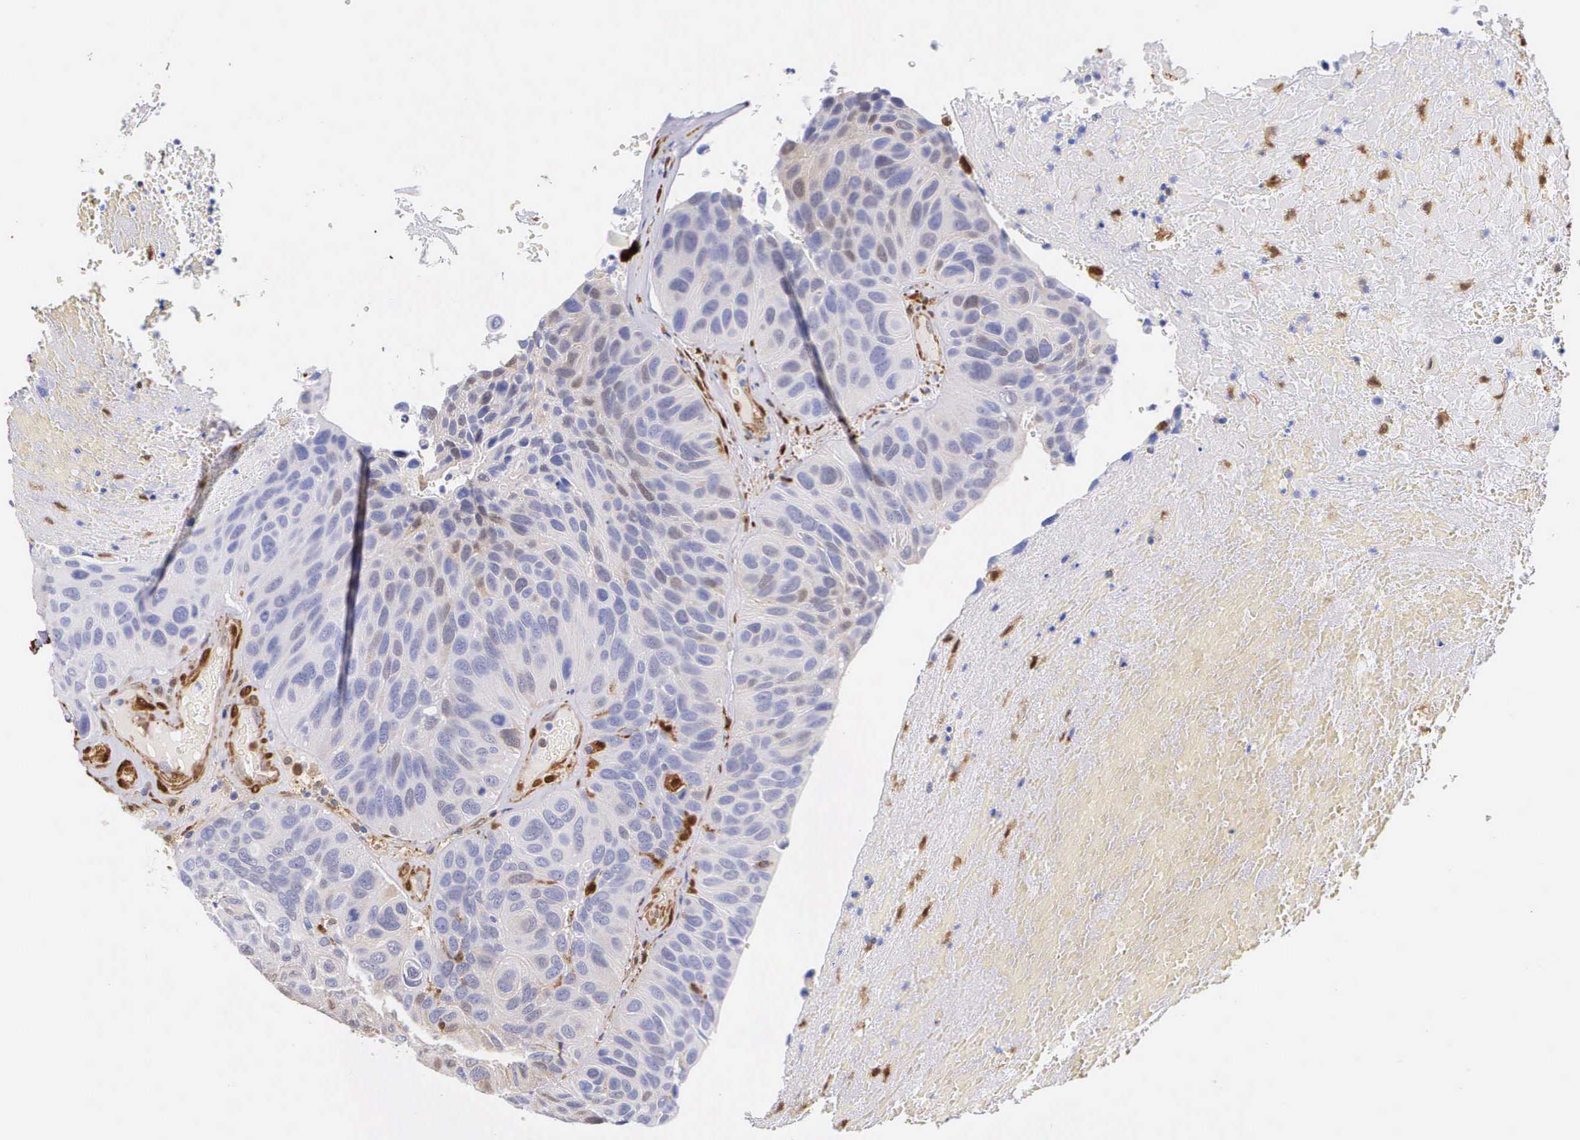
{"staining": {"intensity": "negative", "quantity": "none", "location": "none"}, "tissue": "urothelial cancer", "cell_type": "Tumor cells", "image_type": "cancer", "snomed": [{"axis": "morphology", "description": "Urothelial carcinoma, High grade"}, {"axis": "topography", "description": "Urinary bladder"}], "caption": "A micrograph of urothelial carcinoma (high-grade) stained for a protein shows no brown staining in tumor cells.", "gene": "LGALS1", "patient": {"sex": "male", "age": 66}}